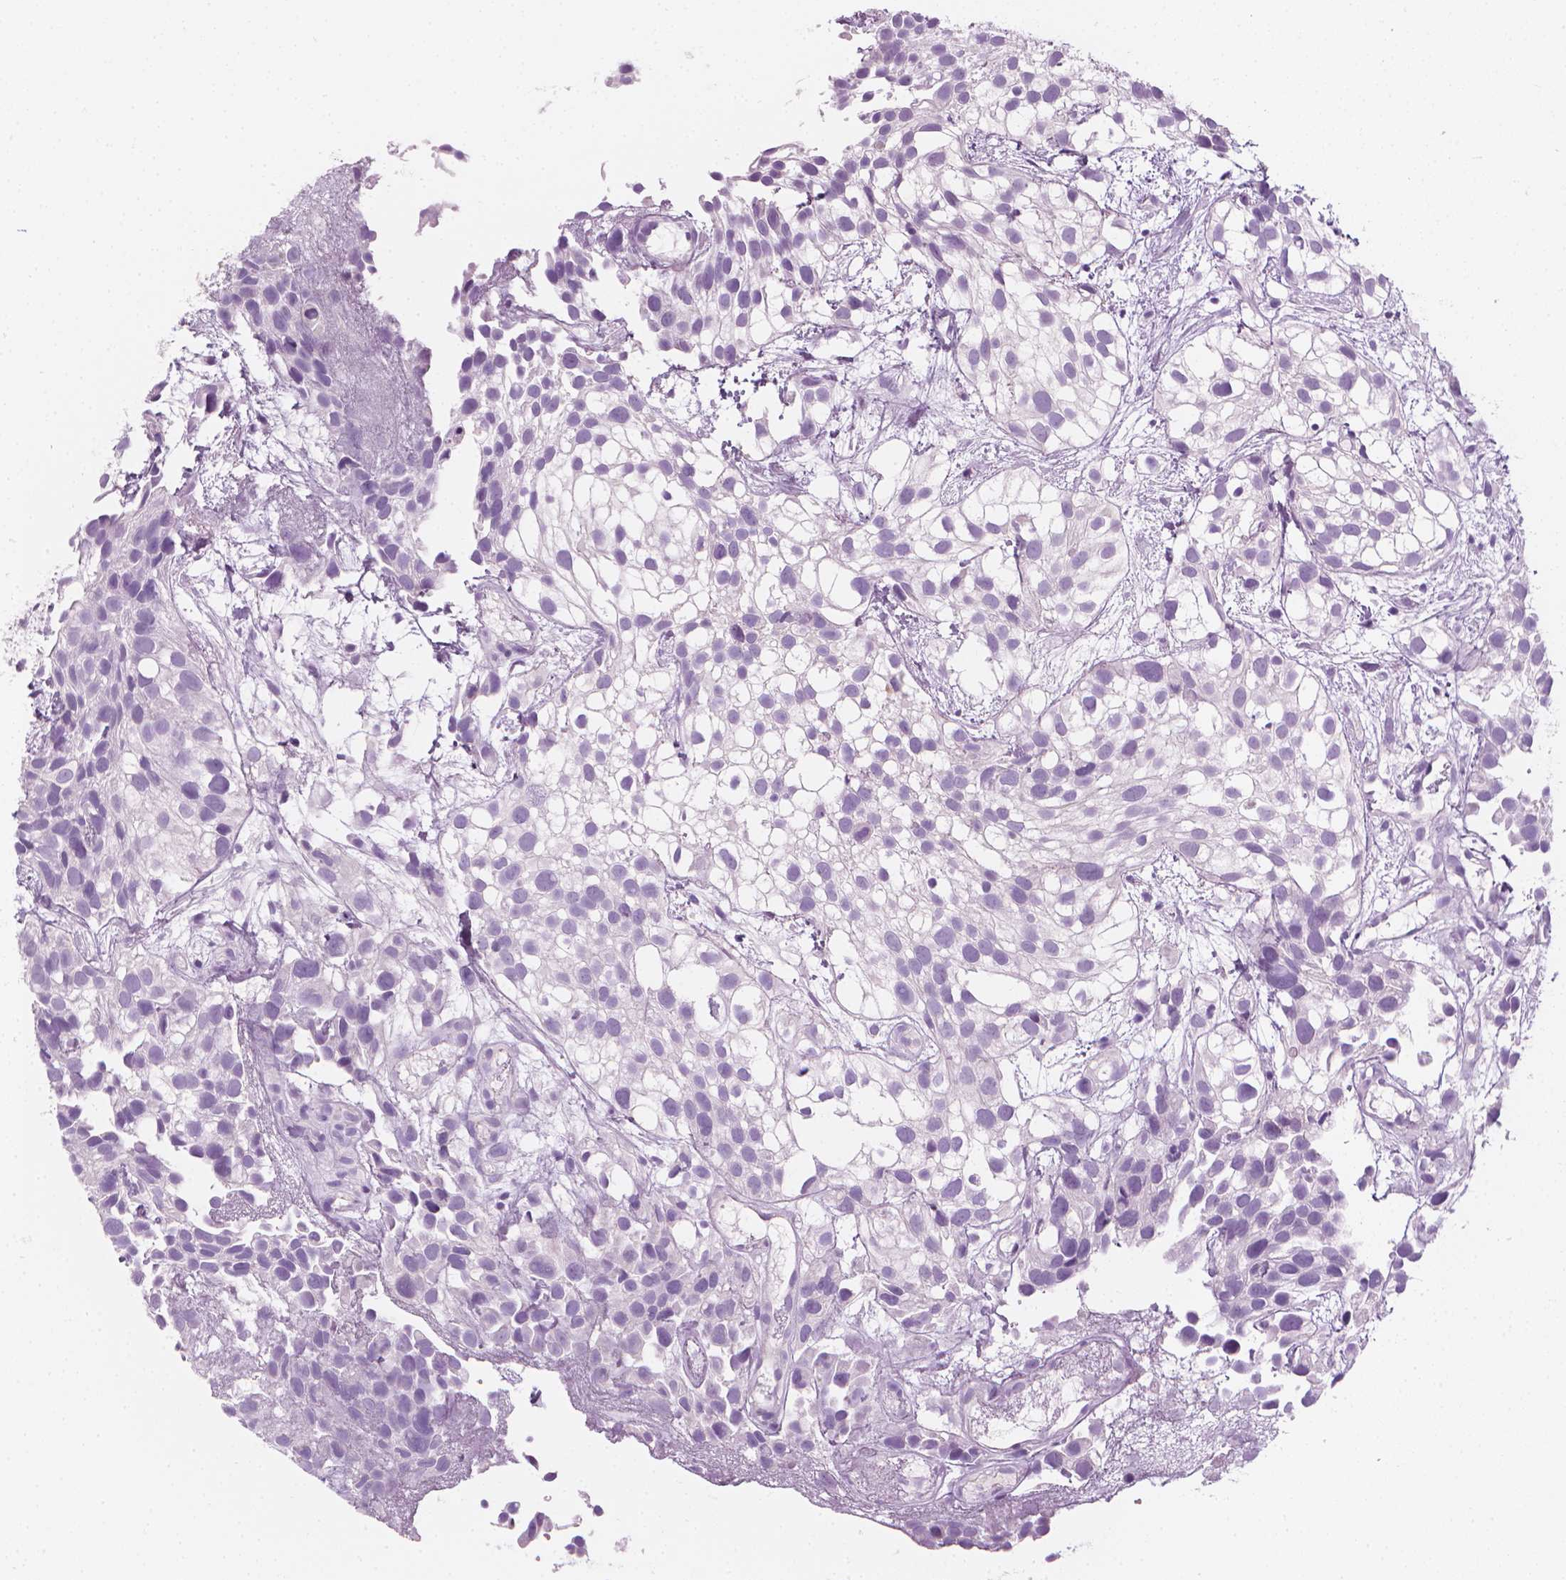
{"staining": {"intensity": "negative", "quantity": "none", "location": "none"}, "tissue": "urothelial cancer", "cell_type": "Tumor cells", "image_type": "cancer", "snomed": [{"axis": "morphology", "description": "Urothelial carcinoma, High grade"}, {"axis": "topography", "description": "Urinary bladder"}], "caption": "A high-resolution histopathology image shows IHC staining of high-grade urothelial carcinoma, which exhibits no significant positivity in tumor cells. The staining is performed using DAB (3,3'-diaminobenzidine) brown chromogen with nuclei counter-stained in using hematoxylin.", "gene": "SCG3", "patient": {"sex": "male", "age": 56}}